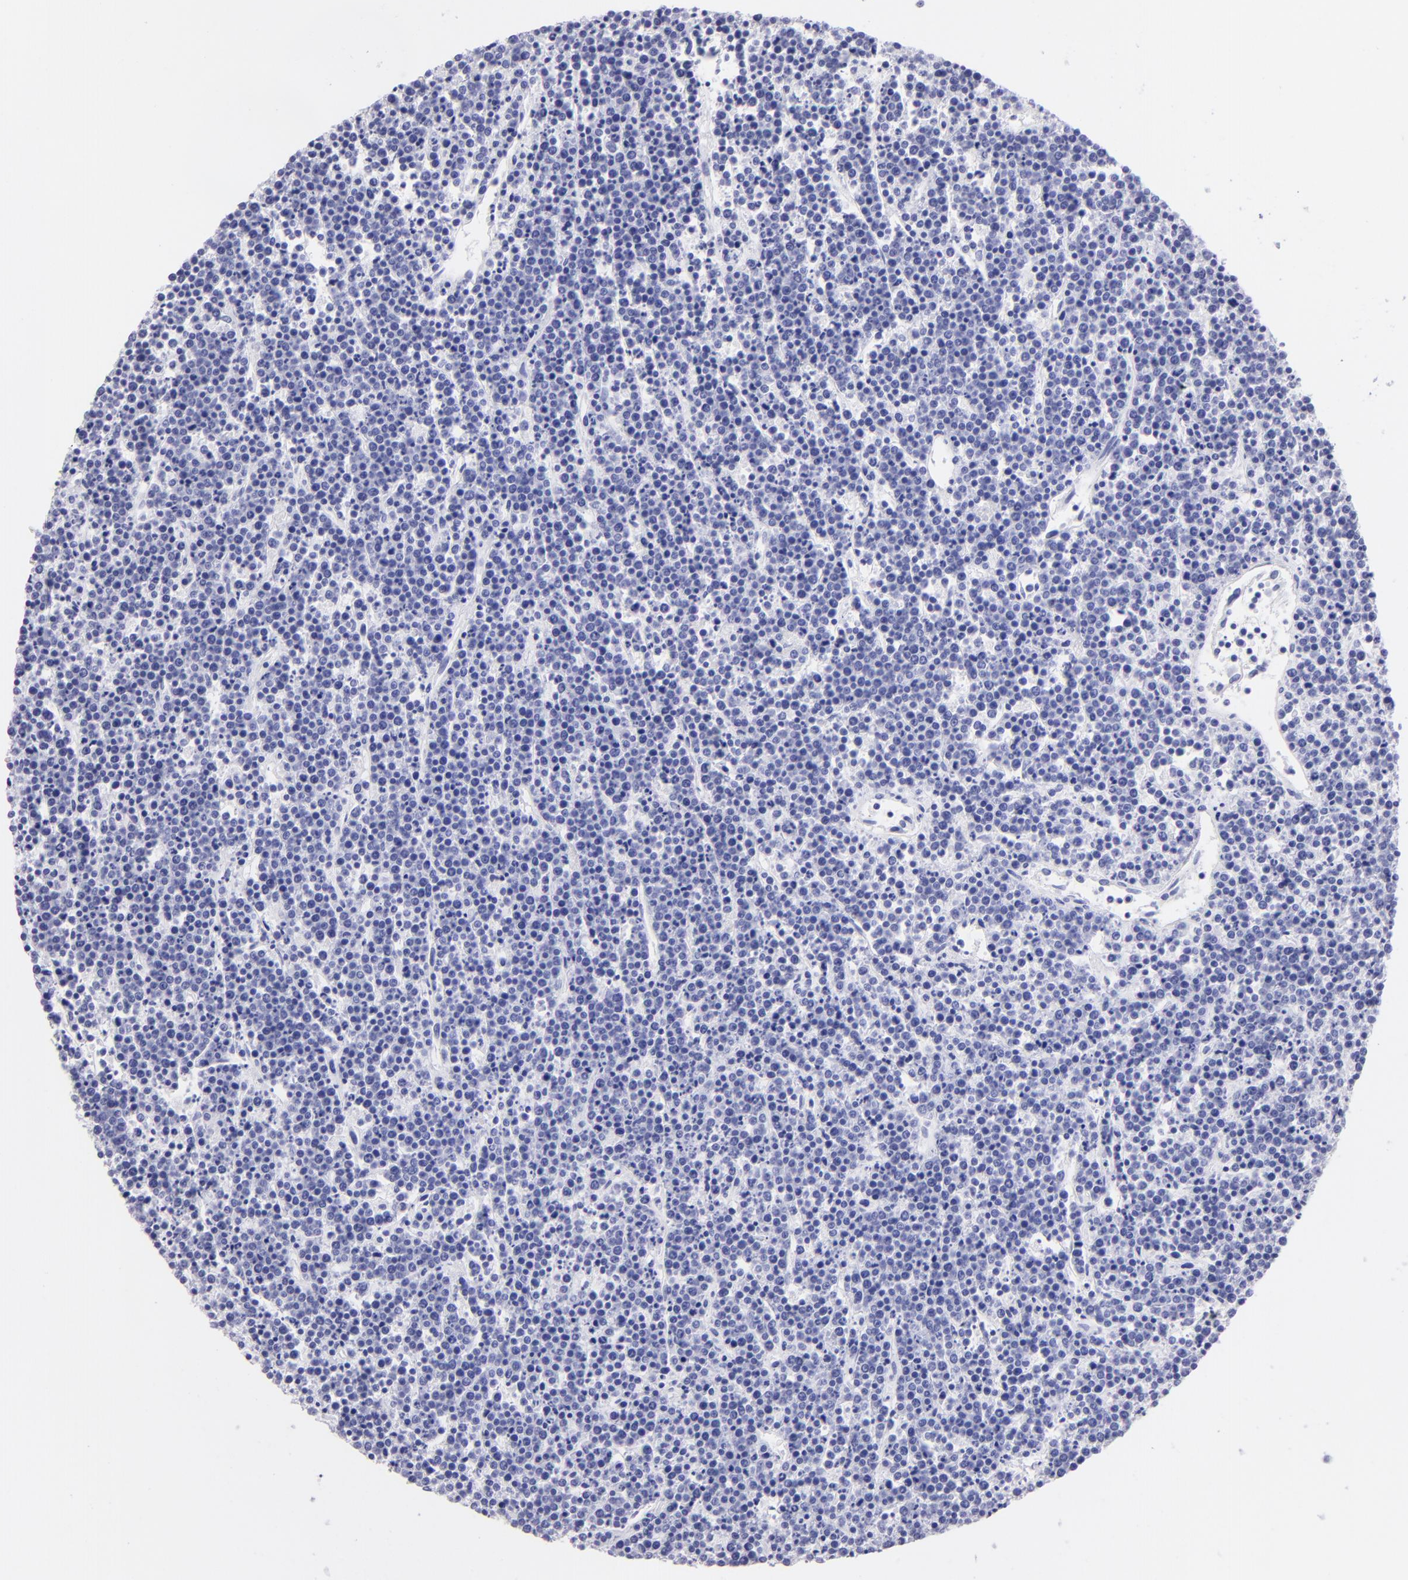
{"staining": {"intensity": "negative", "quantity": "none", "location": "none"}, "tissue": "lymphoma", "cell_type": "Tumor cells", "image_type": "cancer", "snomed": [{"axis": "morphology", "description": "Malignant lymphoma, non-Hodgkin's type, High grade"}, {"axis": "topography", "description": "Ovary"}], "caption": "This is an immunohistochemistry micrograph of human malignant lymphoma, non-Hodgkin's type (high-grade). There is no staining in tumor cells.", "gene": "SLC1A3", "patient": {"sex": "female", "age": 56}}